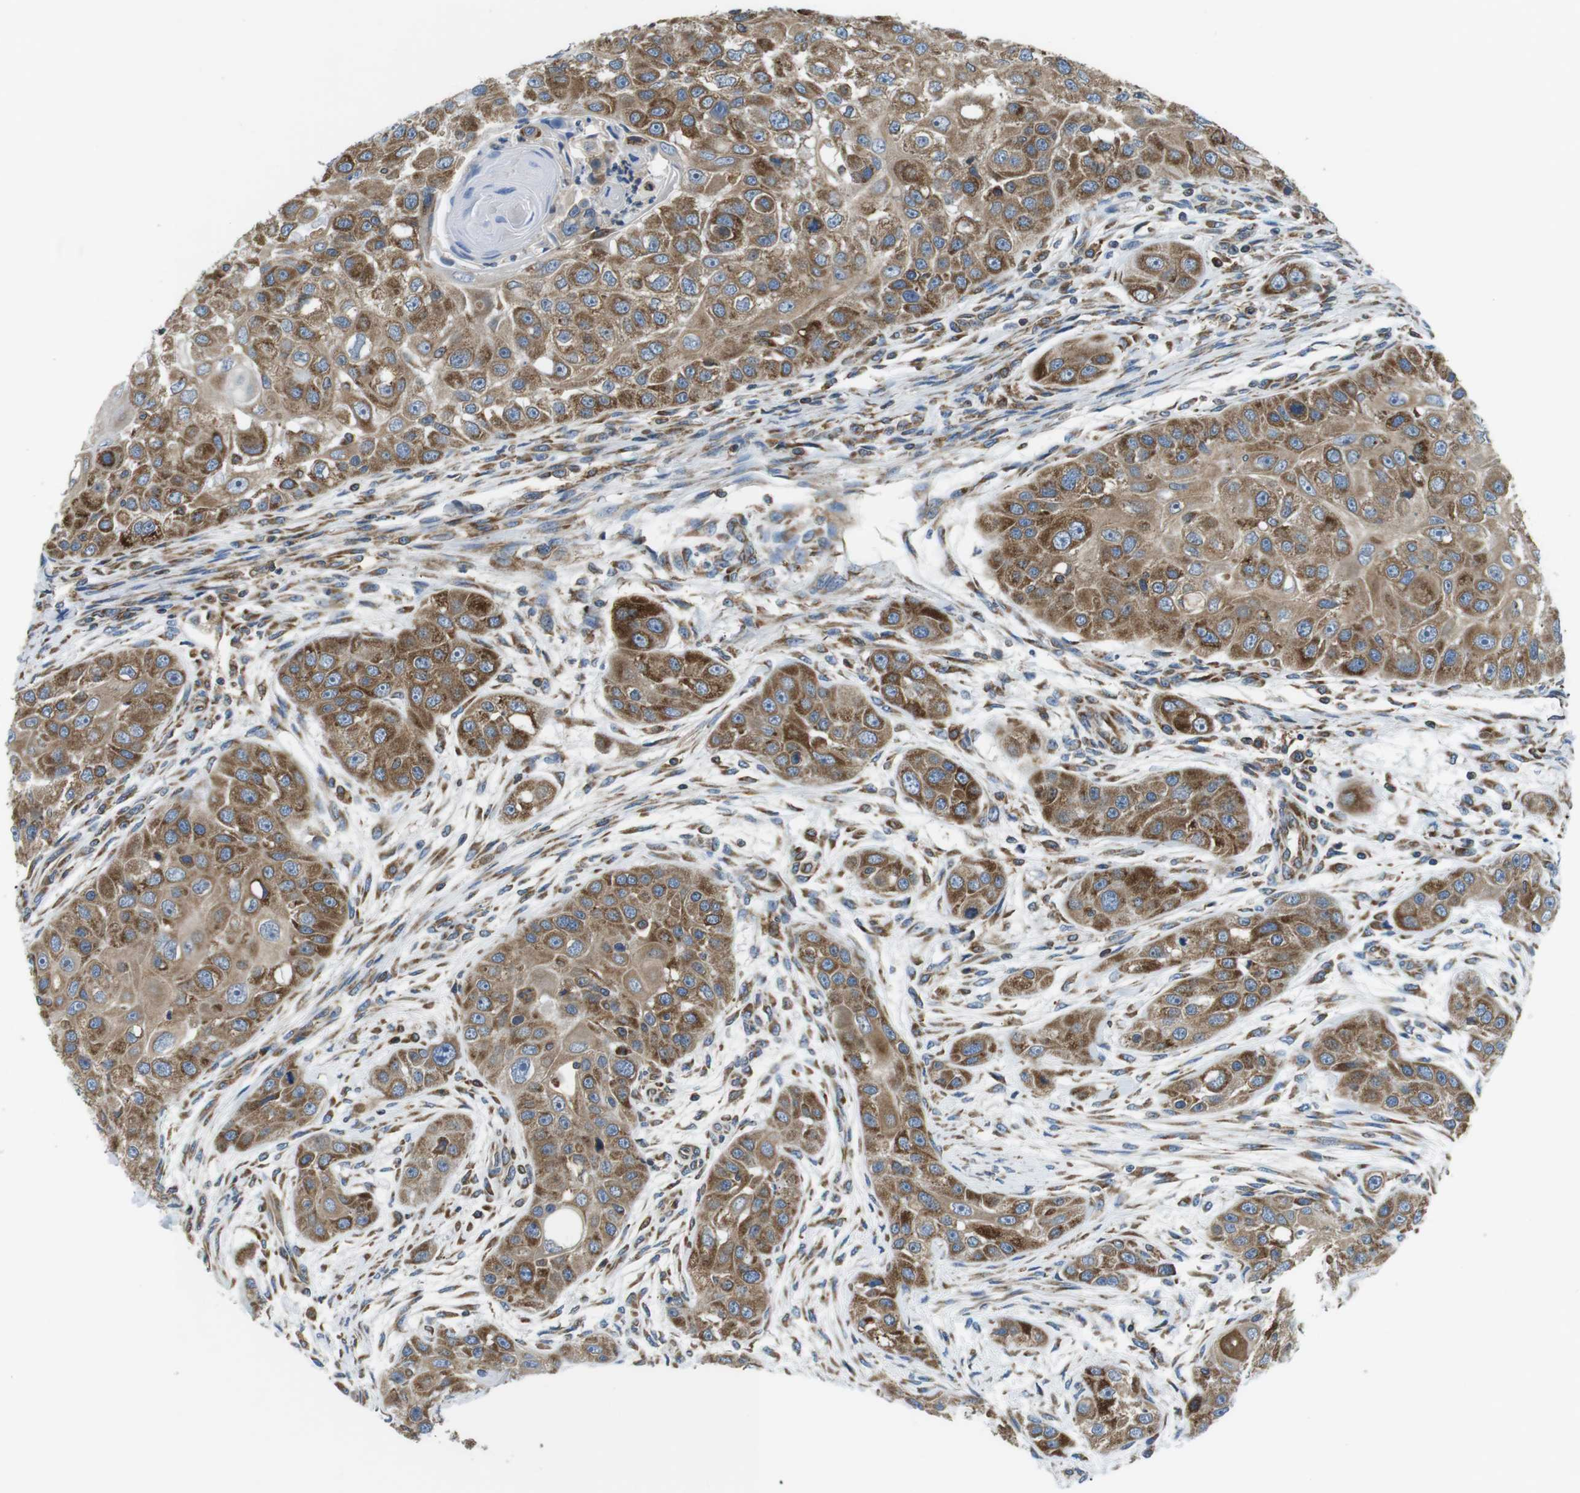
{"staining": {"intensity": "moderate", "quantity": ">75%", "location": "cytoplasmic/membranous"}, "tissue": "head and neck cancer", "cell_type": "Tumor cells", "image_type": "cancer", "snomed": [{"axis": "morphology", "description": "Normal tissue, NOS"}, {"axis": "morphology", "description": "Squamous cell carcinoma, NOS"}, {"axis": "topography", "description": "Skeletal muscle"}, {"axis": "topography", "description": "Head-Neck"}], "caption": "Moderate cytoplasmic/membranous staining is seen in about >75% of tumor cells in head and neck cancer (squamous cell carcinoma). Using DAB (3,3'-diaminobenzidine) (brown) and hematoxylin (blue) stains, captured at high magnification using brightfield microscopy.", "gene": "UGGT1", "patient": {"sex": "male", "age": 51}}